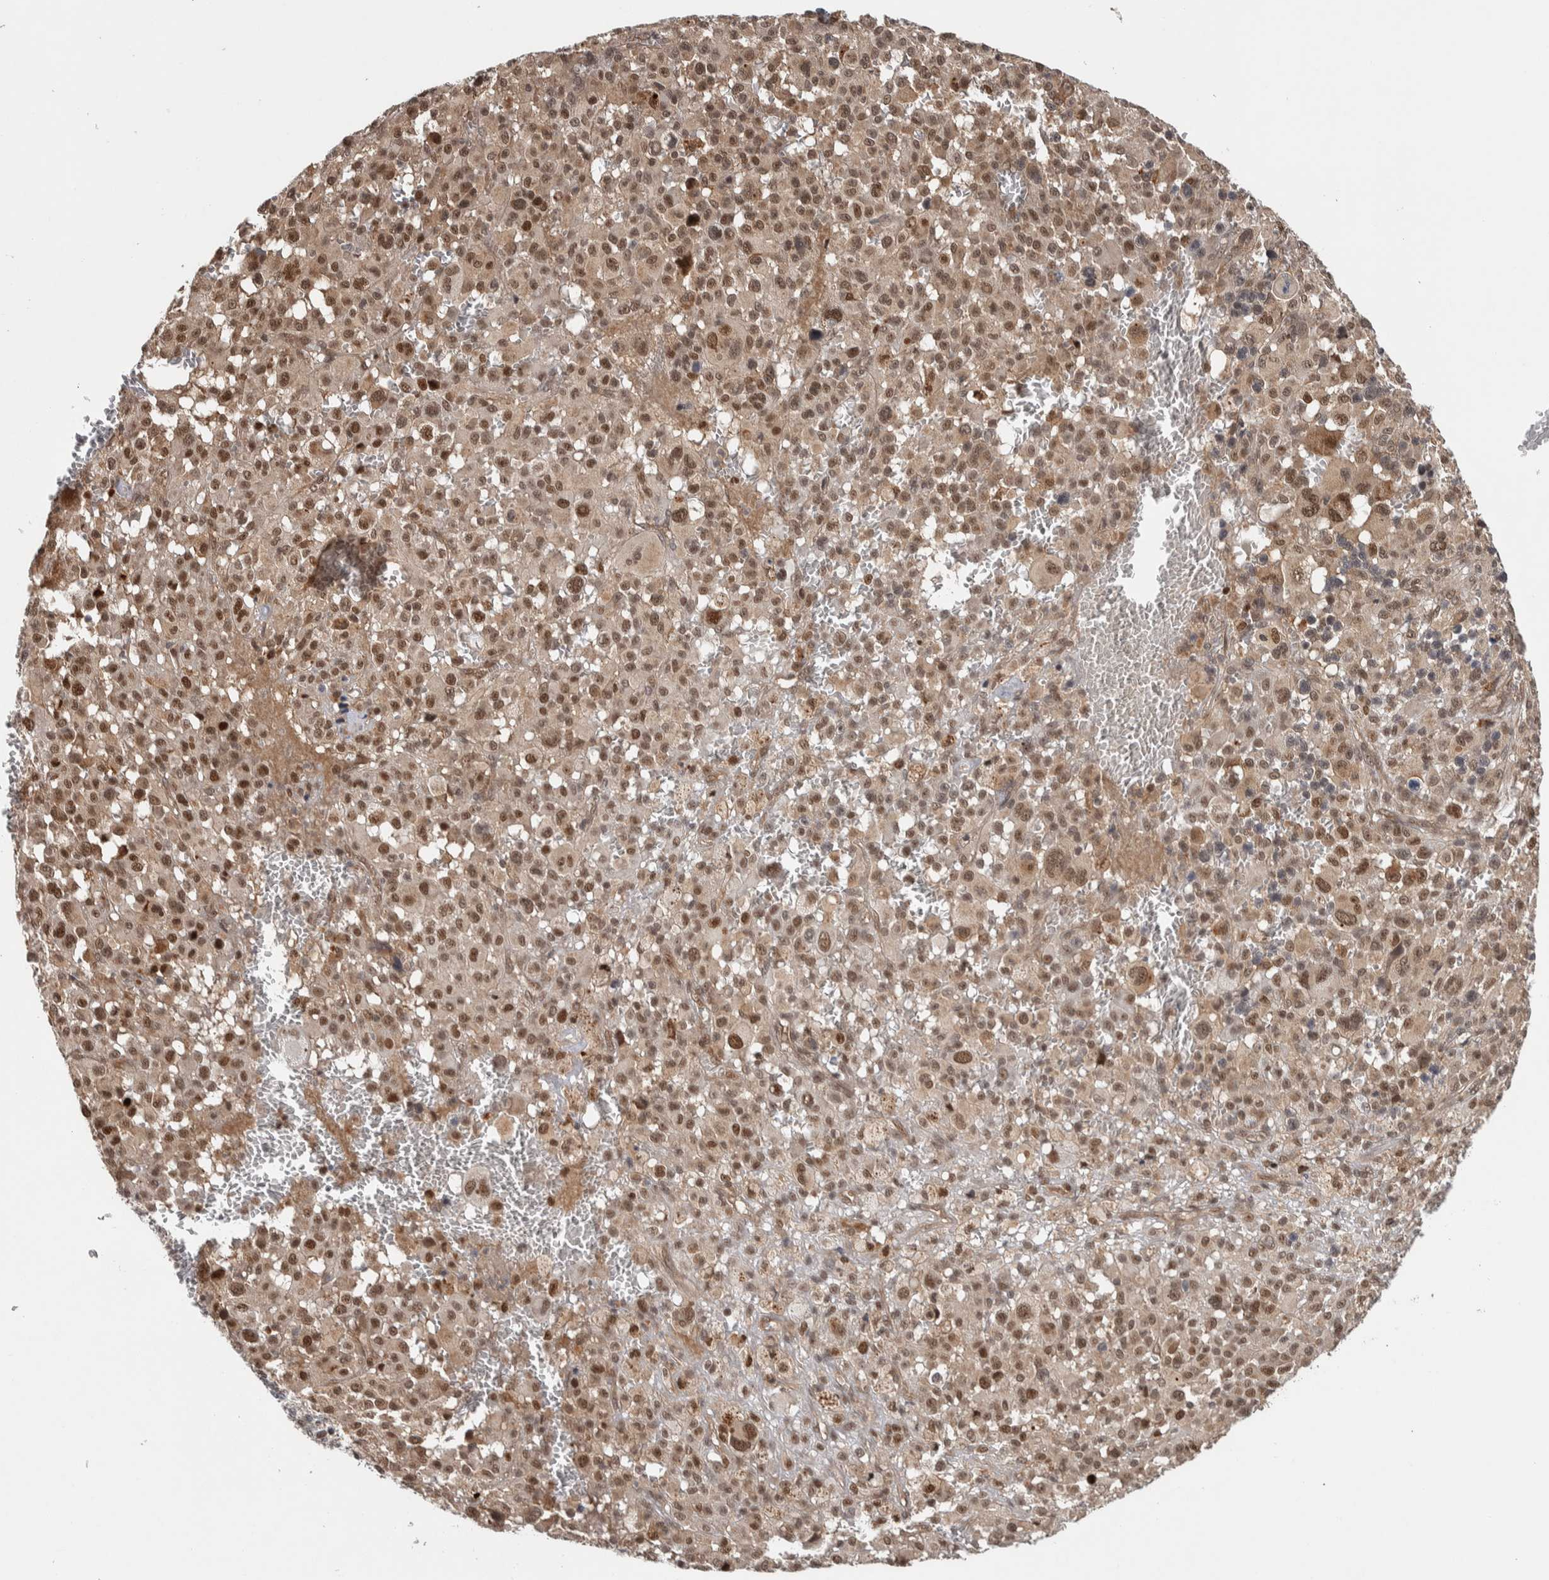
{"staining": {"intensity": "moderate", "quantity": ">75%", "location": "nuclear"}, "tissue": "melanoma", "cell_type": "Tumor cells", "image_type": "cancer", "snomed": [{"axis": "morphology", "description": "Malignant melanoma, Metastatic site"}, {"axis": "topography", "description": "Skin"}], "caption": "Immunohistochemistry (IHC) (DAB (3,3'-diaminobenzidine)) staining of human melanoma exhibits moderate nuclear protein positivity in approximately >75% of tumor cells.", "gene": "RPS6KA4", "patient": {"sex": "female", "age": 74}}